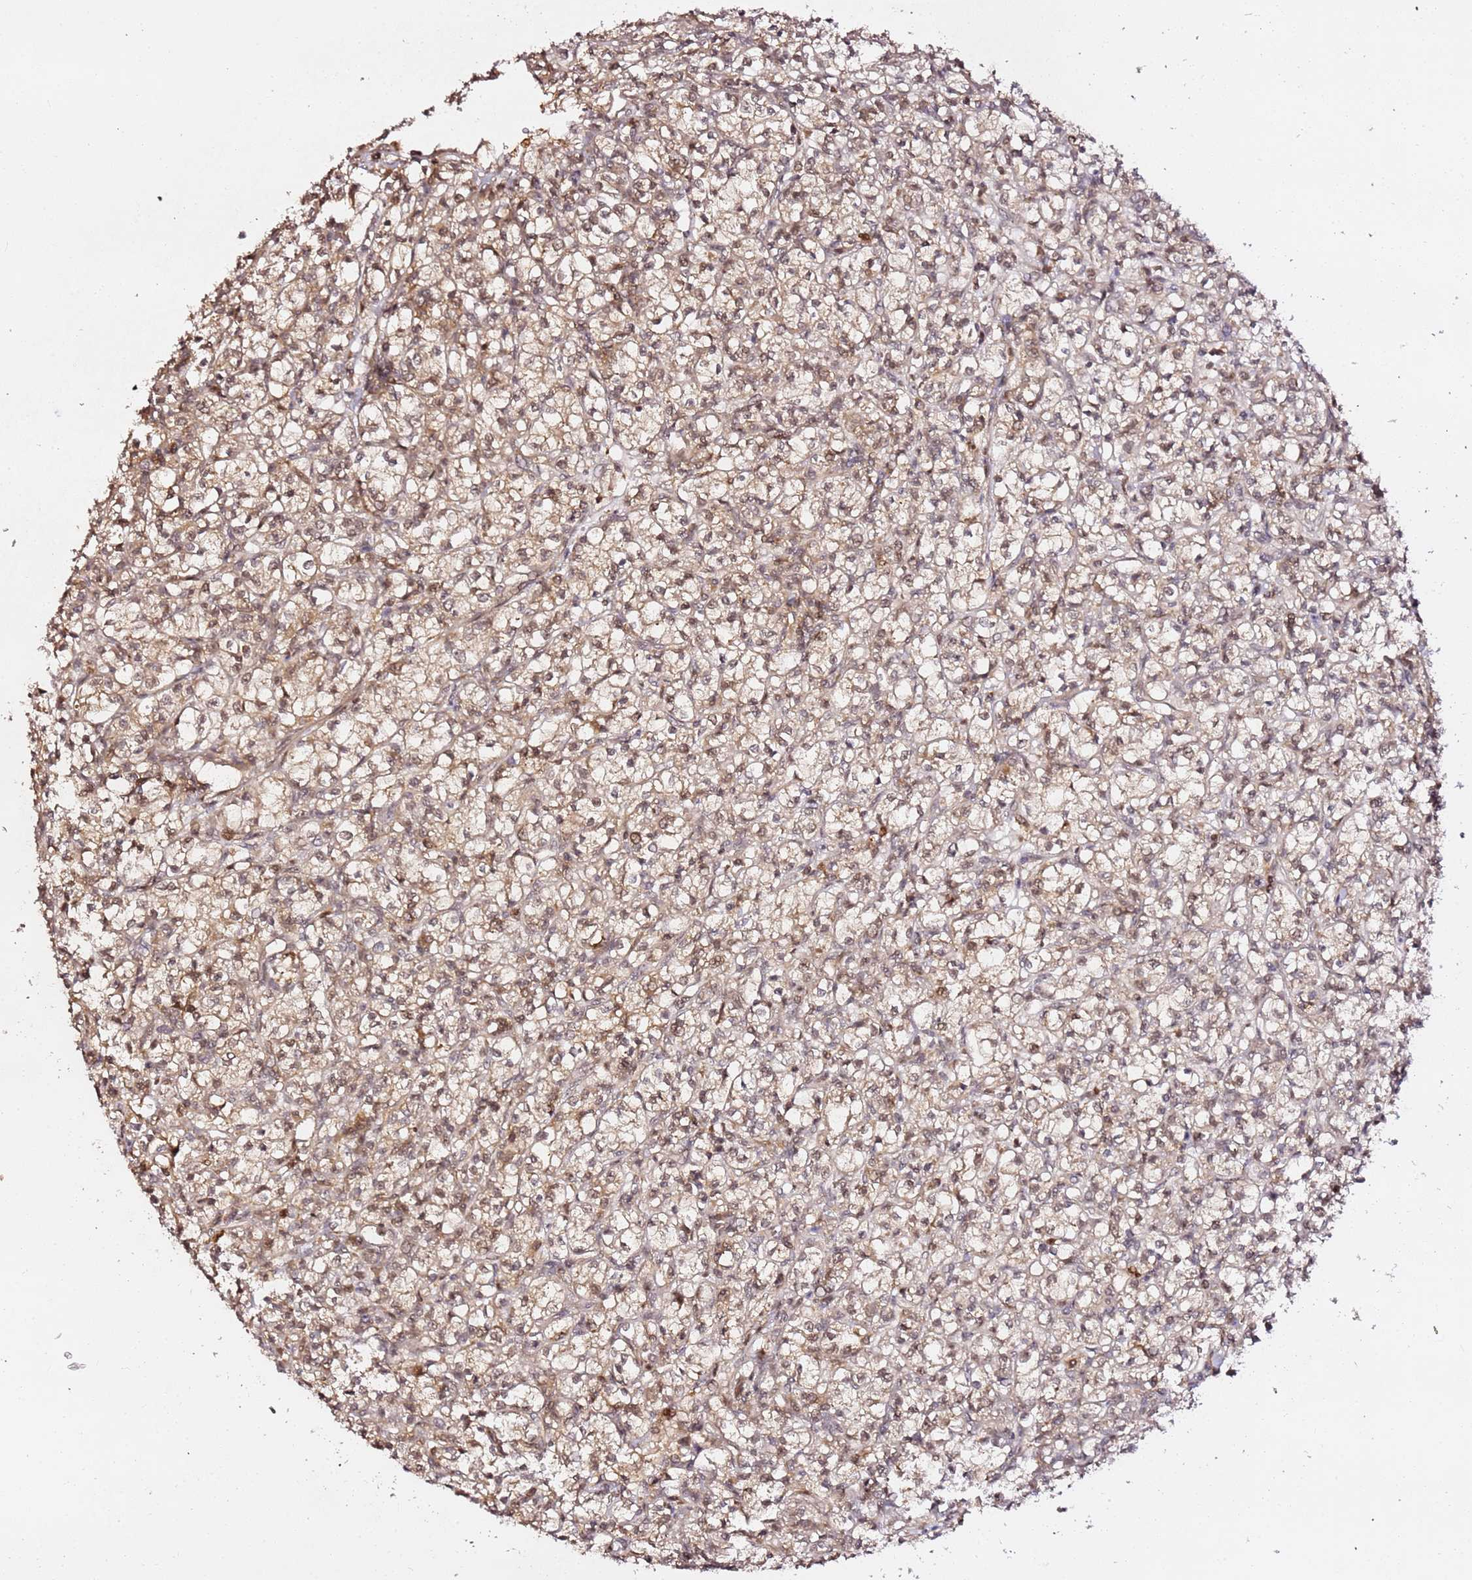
{"staining": {"intensity": "weak", "quantity": ">75%", "location": "cytoplasmic/membranous,nuclear"}, "tissue": "renal cancer", "cell_type": "Tumor cells", "image_type": "cancer", "snomed": [{"axis": "morphology", "description": "Adenocarcinoma, NOS"}, {"axis": "topography", "description": "Kidney"}], "caption": "Immunohistochemistry staining of adenocarcinoma (renal), which demonstrates low levels of weak cytoplasmic/membranous and nuclear expression in about >75% of tumor cells indicating weak cytoplasmic/membranous and nuclear protein expression. The staining was performed using DAB (brown) for protein detection and nuclei were counterstained in hematoxylin (blue).", "gene": "OR5V1", "patient": {"sex": "female", "age": 59}}